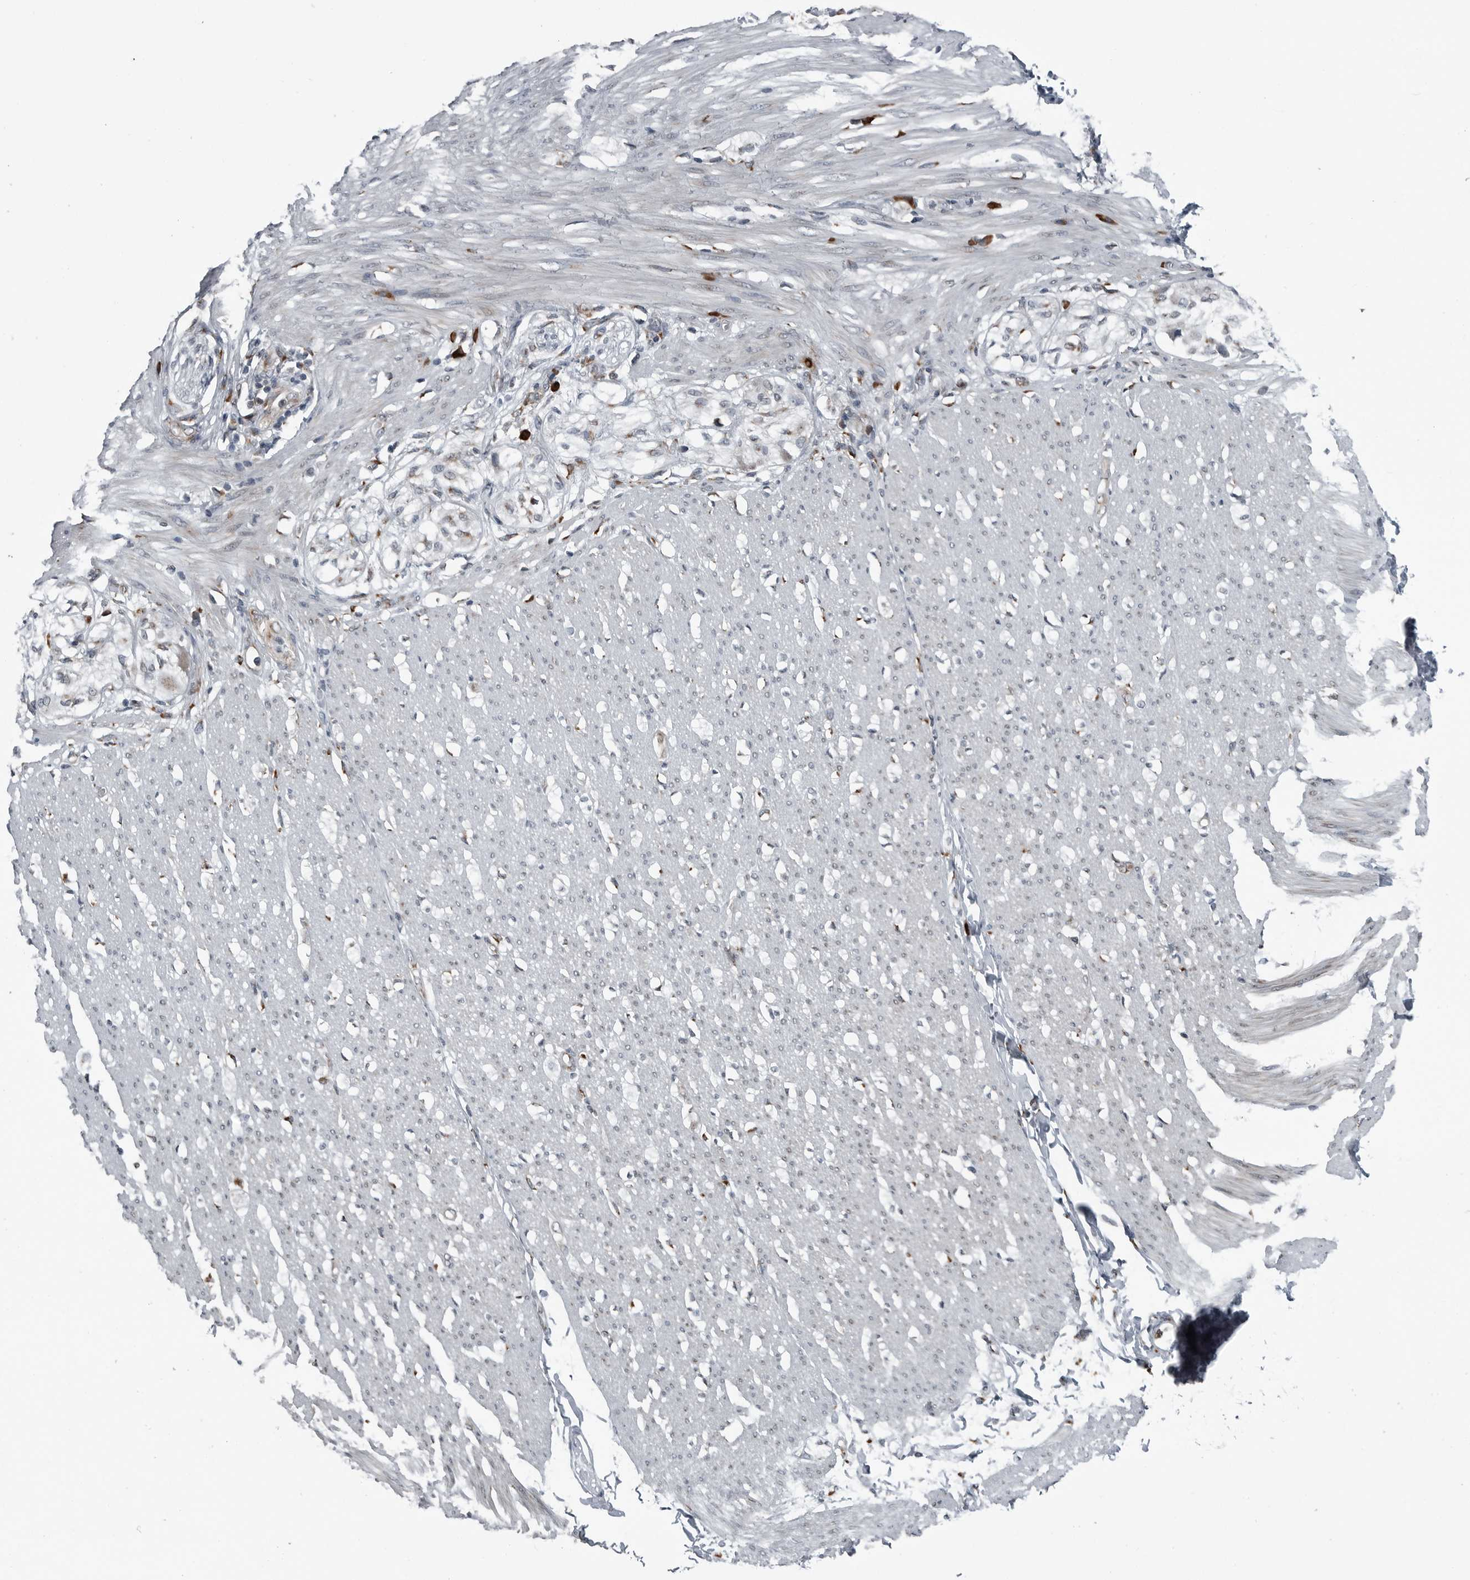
{"staining": {"intensity": "moderate", "quantity": "25%-75%", "location": "cytoplasmic/membranous"}, "tissue": "smooth muscle", "cell_type": "Smooth muscle cells", "image_type": "normal", "snomed": [{"axis": "morphology", "description": "Normal tissue, NOS"}, {"axis": "morphology", "description": "Adenocarcinoma, NOS"}, {"axis": "topography", "description": "Colon"}, {"axis": "topography", "description": "Peripheral nerve tissue"}], "caption": "Smooth muscle stained with a brown dye shows moderate cytoplasmic/membranous positive staining in about 25%-75% of smooth muscle cells.", "gene": "CEP85", "patient": {"sex": "male", "age": 14}}